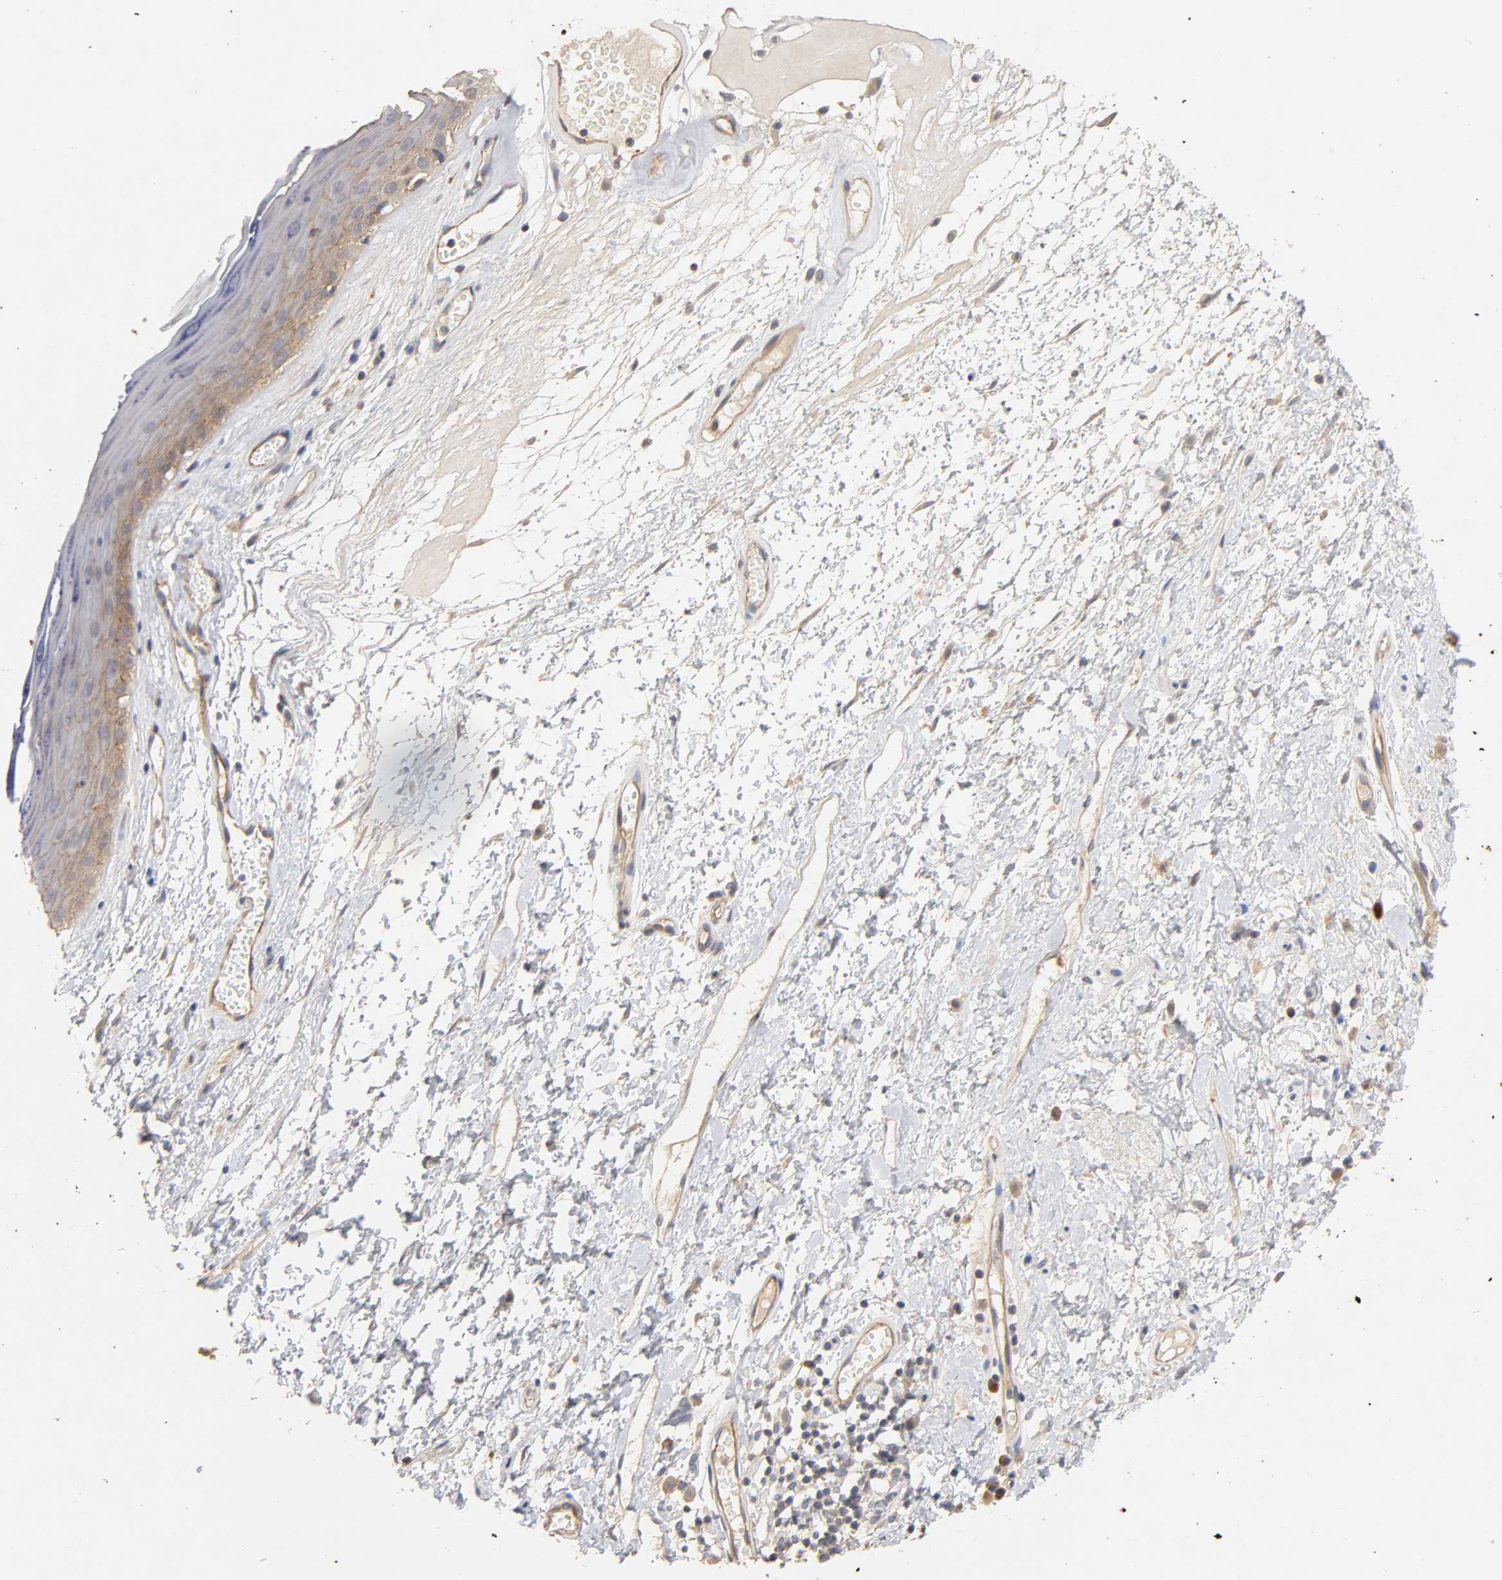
{"staining": {"intensity": "moderate", "quantity": ">75%", "location": "cytoplasmic/membranous"}, "tissue": "skin", "cell_type": "Epidermal cells", "image_type": "normal", "snomed": [{"axis": "morphology", "description": "Normal tissue, NOS"}, {"axis": "morphology", "description": "Inflammation, NOS"}, {"axis": "topography", "description": "Vulva"}], "caption": "This photomicrograph shows immunohistochemistry staining of normal human skin, with medium moderate cytoplasmic/membranous staining in approximately >75% of epidermal cells.", "gene": "PDZD11", "patient": {"sex": "female", "age": 84}}